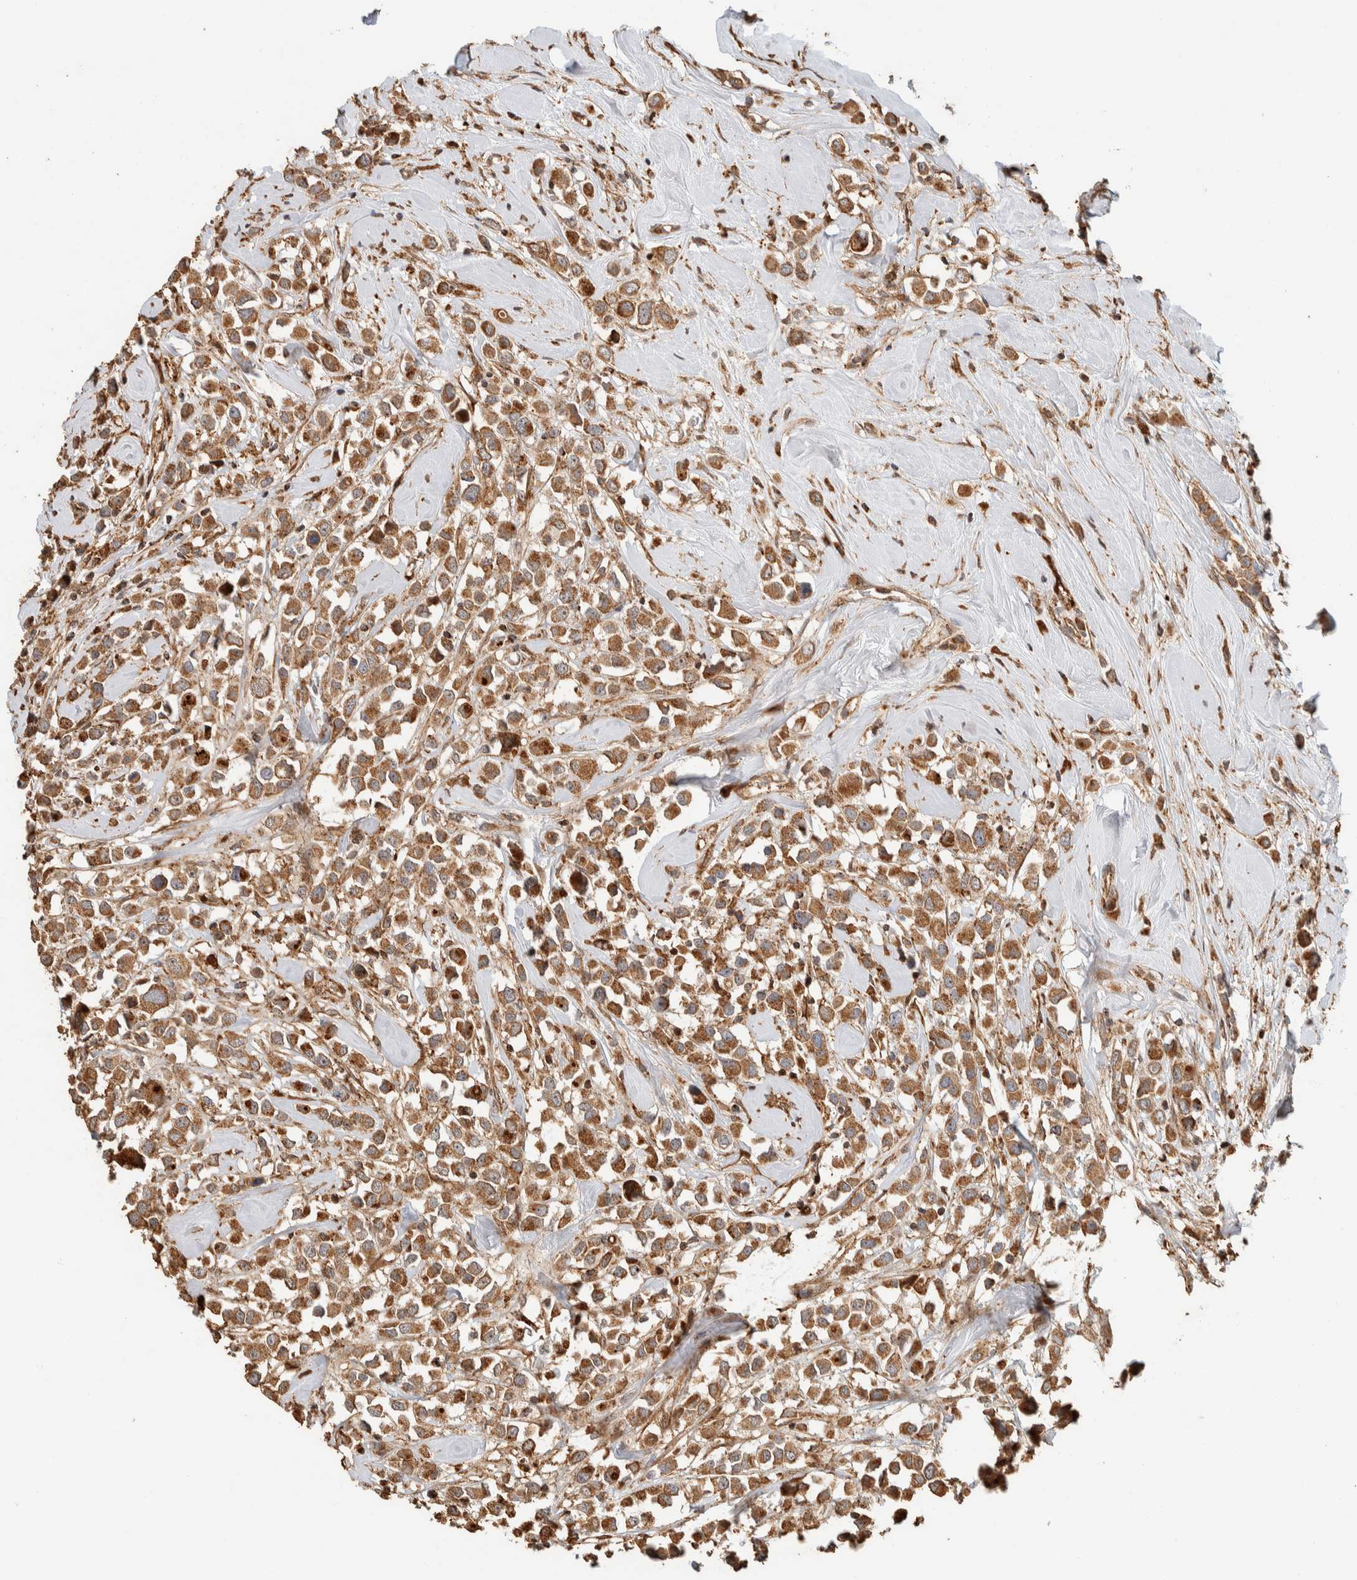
{"staining": {"intensity": "moderate", "quantity": ">75%", "location": "cytoplasmic/membranous"}, "tissue": "breast cancer", "cell_type": "Tumor cells", "image_type": "cancer", "snomed": [{"axis": "morphology", "description": "Duct carcinoma"}, {"axis": "topography", "description": "Breast"}], "caption": "Breast cancer (invasive ductal carcinoma) stained with DAB (3,3'-diaminobenzidine) immunohistochemistry (IHC) shows medium levels of moderate cytoplasmic/membranous positivity in approximately >75% of tumor cells.", "gene": "KIF9", "patient": {"sex": "female", "age": 61}}